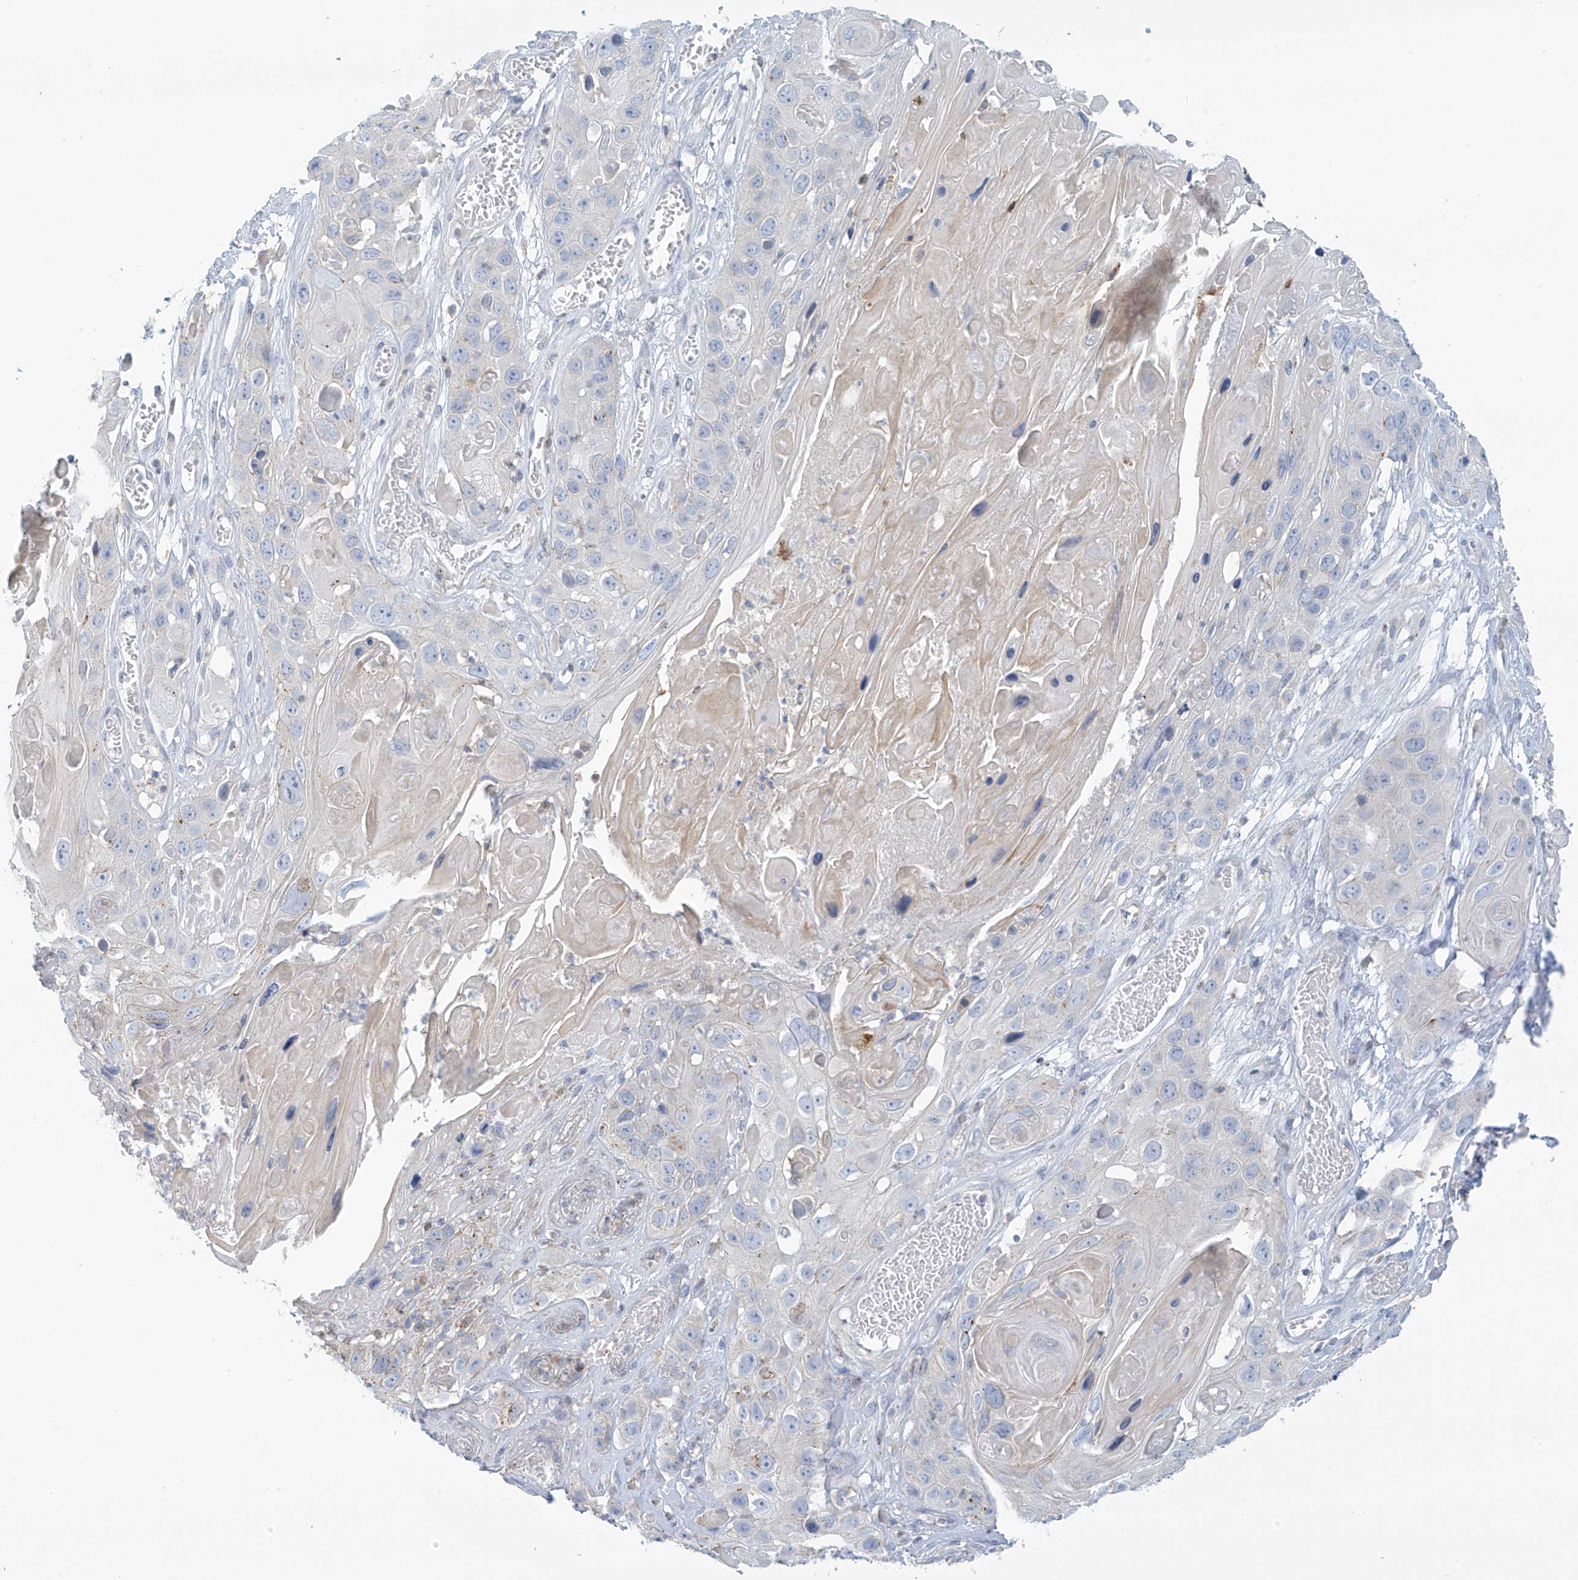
{"staining": {"intensity": "negative", "quantity": "none", "location": "none"}, "tissue": "skin cancer", "cell_type": "Tumor cells", "image_type": "cancer", "snomed": [{"axis": "morphology", "description": "Squamous cell carcinoma, NOS"}, {"axis": "topography", "description": "Skin"}], "caption": "High magnification brightfield microscopy of squamous cell carcinoma (skin) stained with DAB (3,3'-diaminobenzidine) (brown) and counterstained with hematoxylin (blue): tumor cells show no significant expression. The staining is performed using DAB (3,3'-diaminobenzidine) brown chromogen with nuclei counter-stained in using hematoxylin.", "gene": "SLC6A12", "patient": {"sex": "male", "age": 55}}